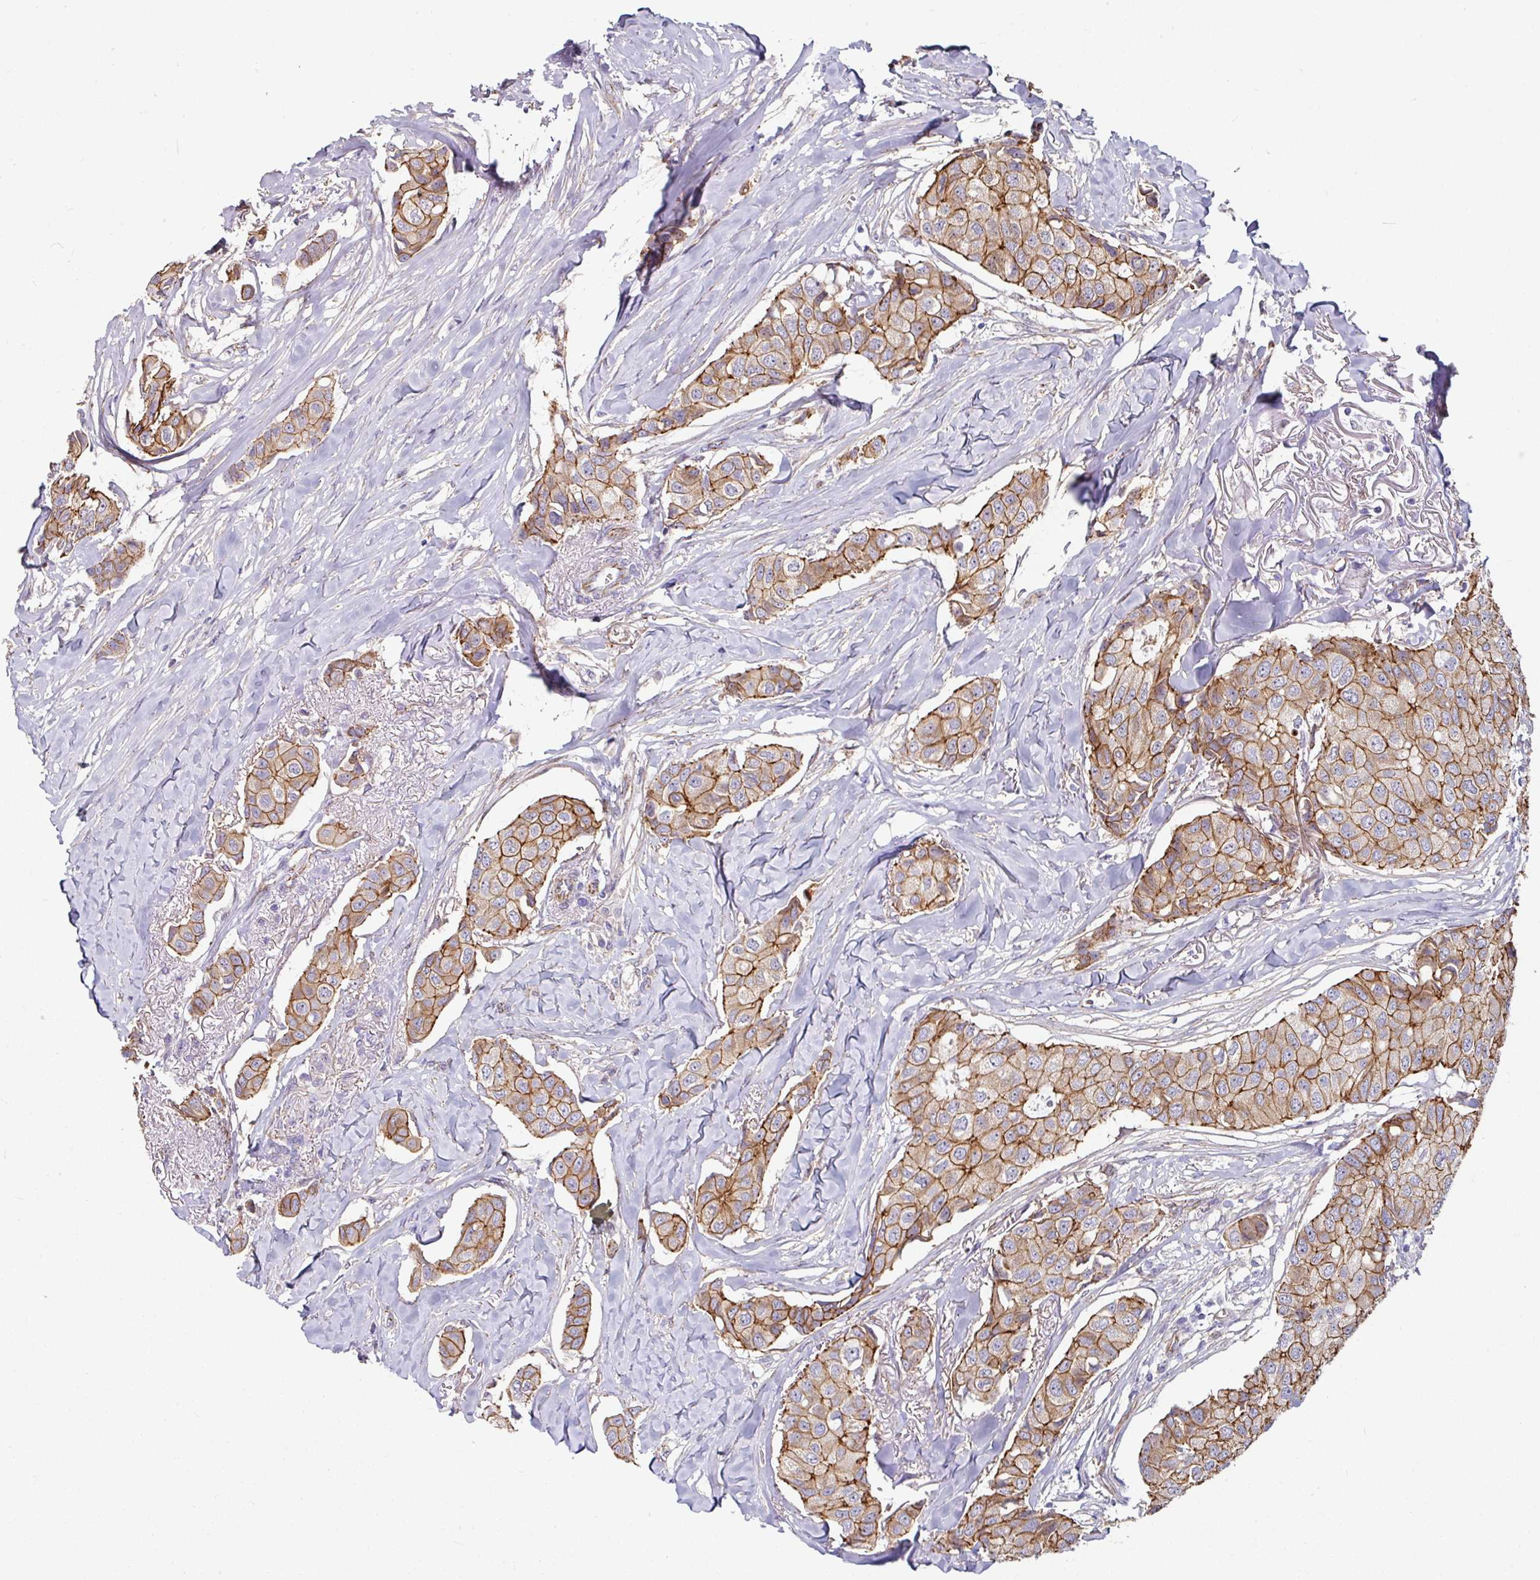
{"staining": {"intensity": "moderate", "quantity": ">75%", "location": "cytoplasmic/membranous"}, "tissue": "breast cancer", "cell_type": "Tumor cells", "image_type": "cancer", "snomed": [{"axis": "morphology", "description": "Duct carcinoma"}, {"axis": "topography", "description": "Breast"}], "caption": "Moderate cytoplasmic/membranous expression is present in about >75% of tumor cells in breast cancer.", "gene": "JUP", "patient": {"sex": "female", "age": 80}}